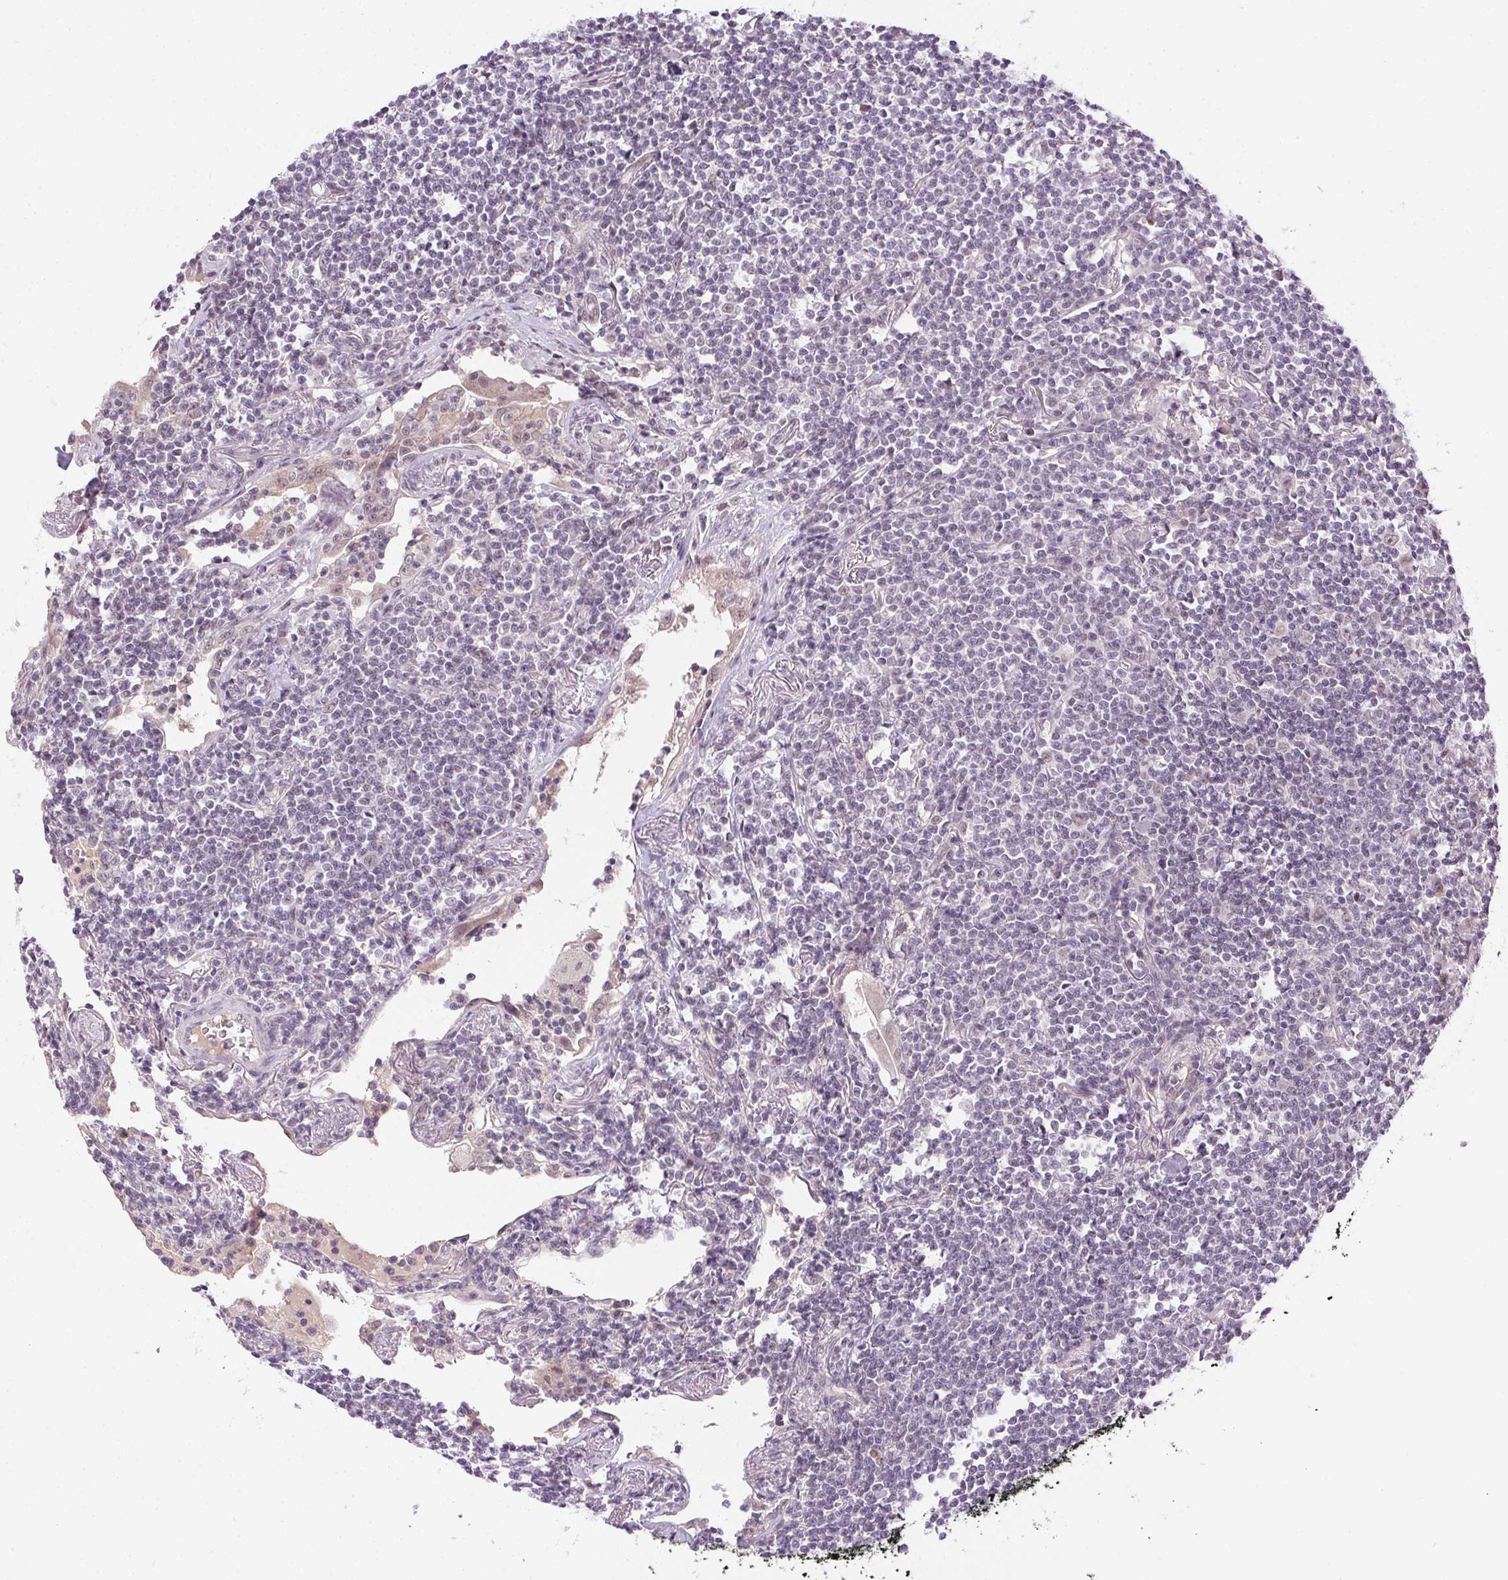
{"staining": {"intensity": "negative", "quantity": "none", "location": "none"}, "tissue": "lymphoma", "cell_type": "Tumor cells", "image_type": "cancer", "snomed": [{"axis": "morphology", "description": "Malignant lymphoma, non-Hodgkin's type, Low grade"}, {"axis": "topography", "description": "Lung"}], "caption": "Immunohistochemistry (IHC) photomicrograph of neoplastic tissue: low-grade malignant lymphoma, non-Hodgkin's type stained with DAB (3,3'-diaminobenzidine) displays no significant protein staining in tumor cells.", "gene": "CFAP92", "patient": {"sex": "female", "age": 71}}